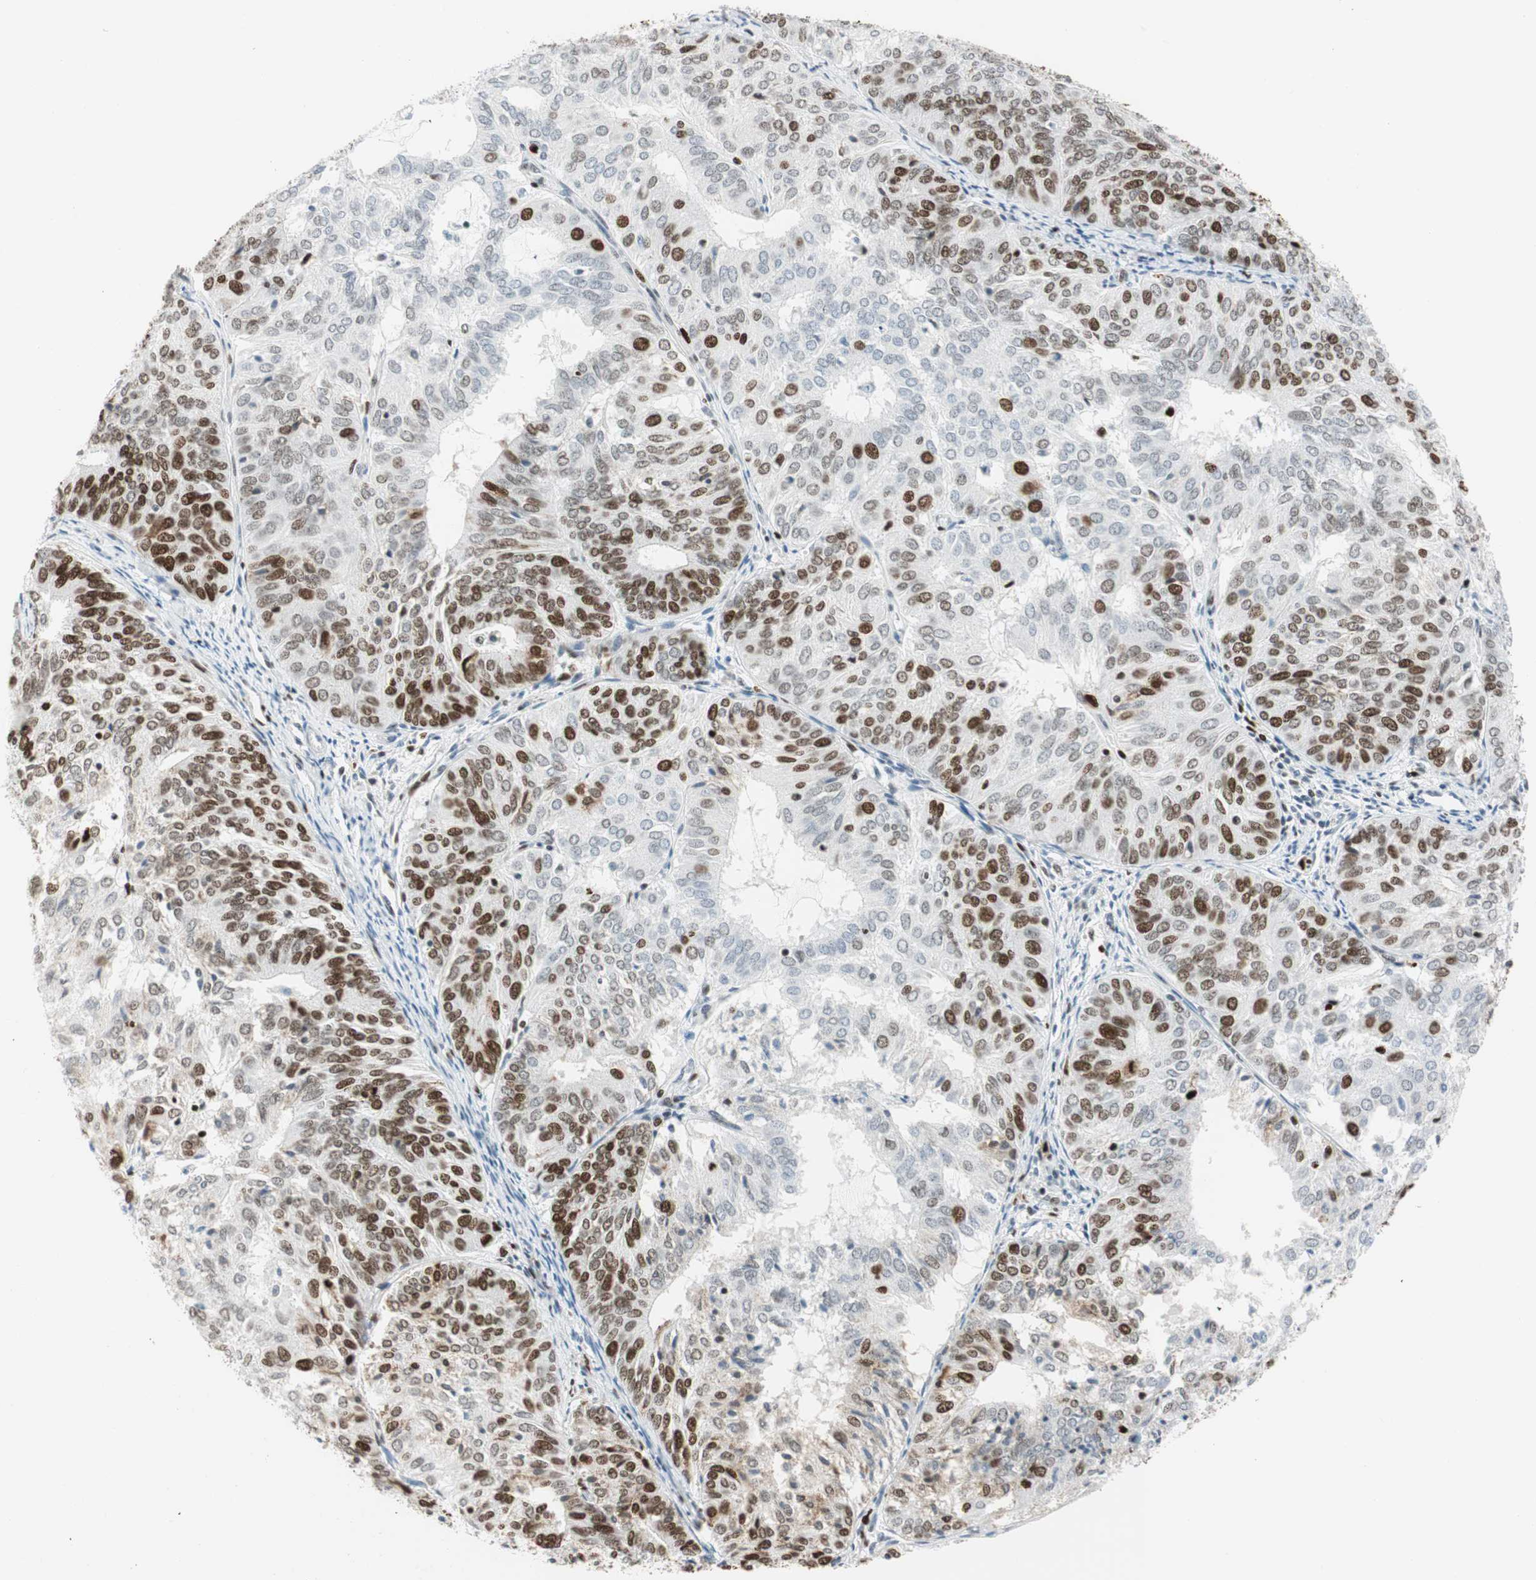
{"staining": {"intensity": "moderate", "quantity": "25%-75%", "location": "nuclear"}, "tissue": "endometrial cancer", "cell_type": "Tumor cells", "image_type": "cancer", "snomed": [{"axis": "morphology", "description": "Adenocarcinoma, NOS"}, {"axis": "topography", "description": "Uterus"}], "caption": "Immunohistochemistry (IHC) photomicrograph of adenocarcinoma (endometrial) stained for a protein (brown), which shows medium levels of moderate nuclear expression in approximately 25%-75% of tumor cells.", "gene": "EZH2", "patient": {"sex": "female", "age": 60}}